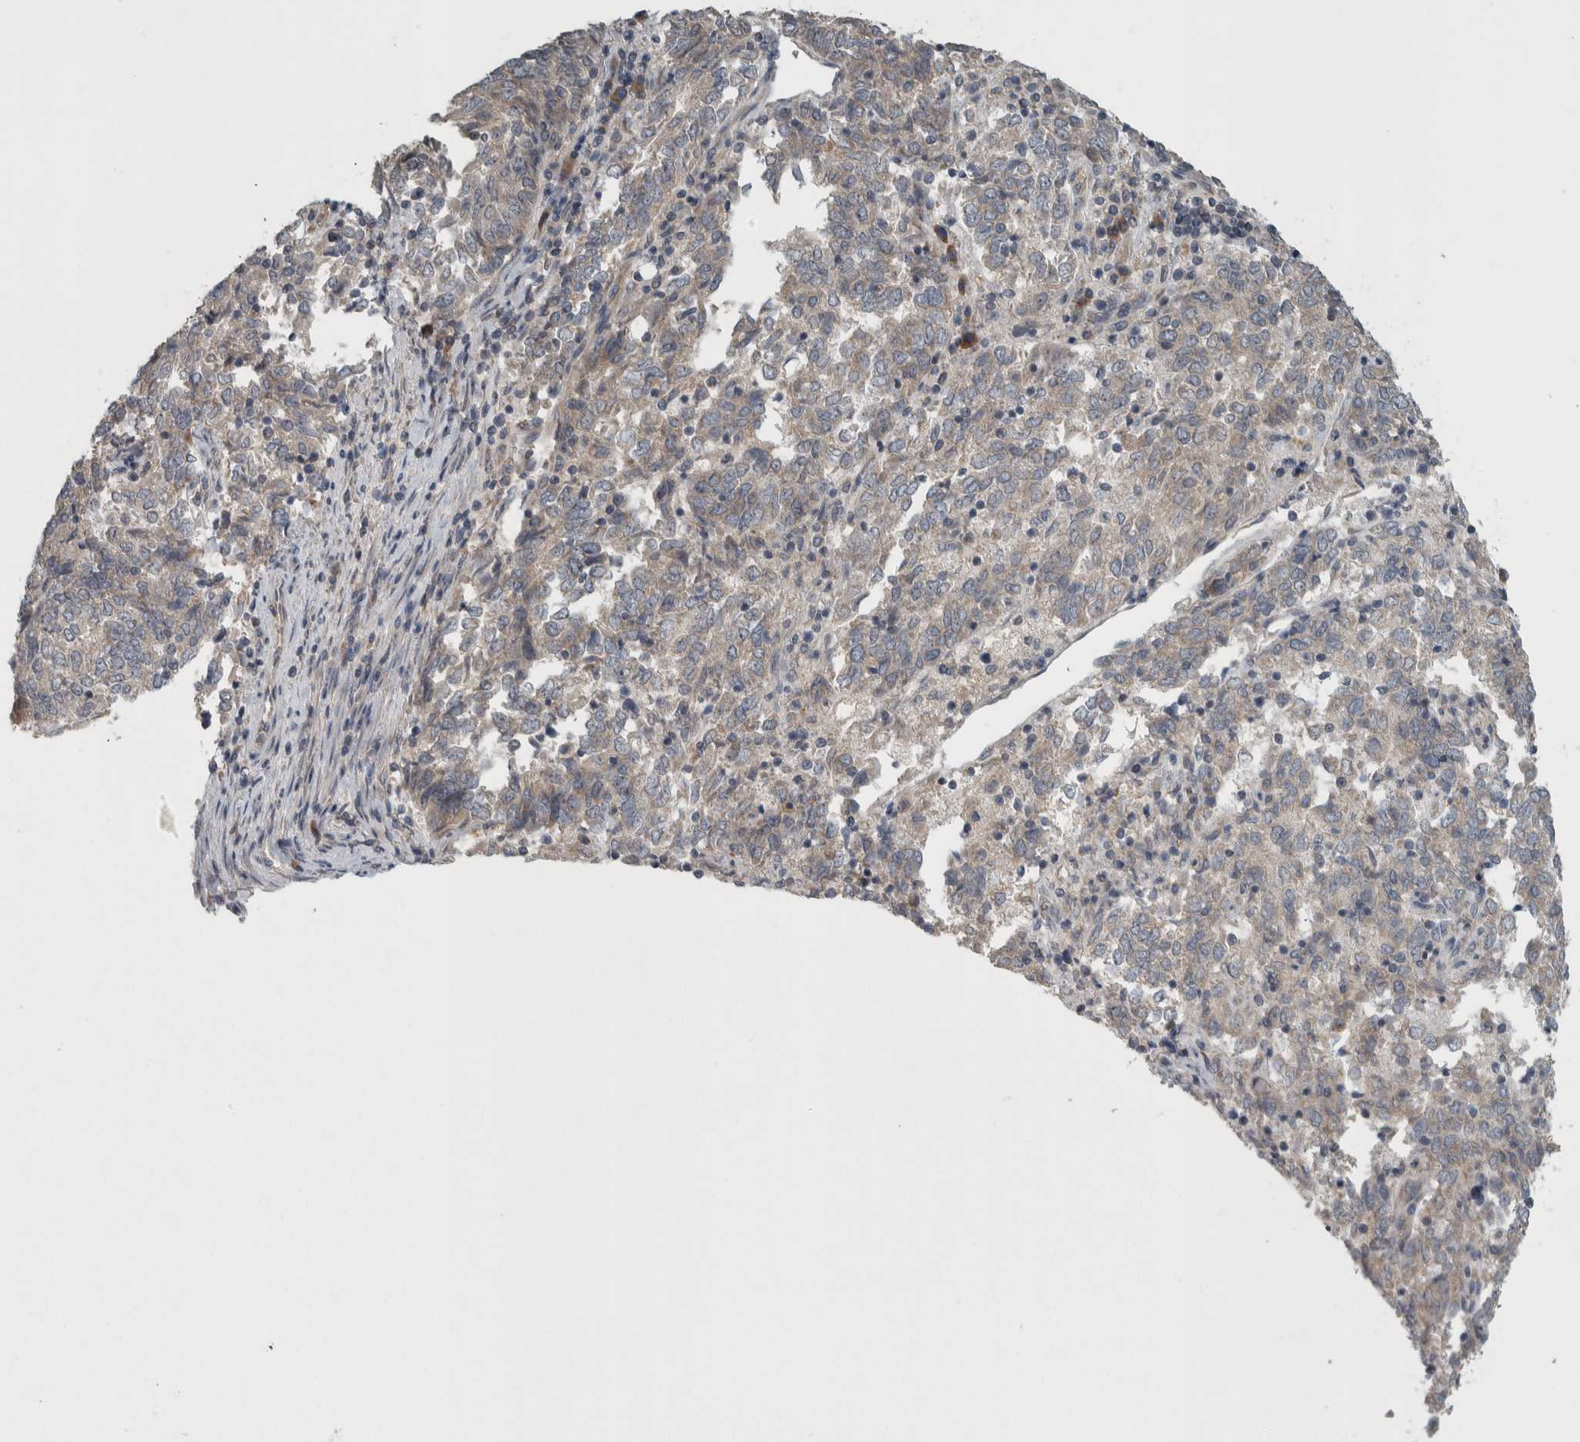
{"staining": {"intensity": "weak", "quantity": "<25%", "location": "cytoplasmic/membranous"}, "tissue": "endometrial cancer", "cell_type": "Tumor cells", "image_type": "cancer", "snomed": [{"axis": "morphology", "description": "Adenocarcinoma, NOS"}, {"axis": "topography", "description": "Endometrium"}], "caption": "DAB immunohistochemical staining of human adenocarcinoma (endometrial) exhibits no significant positivity in tumor cells.", "gene": "SRP68", "patient": {"sex": "female", "age": 80}}